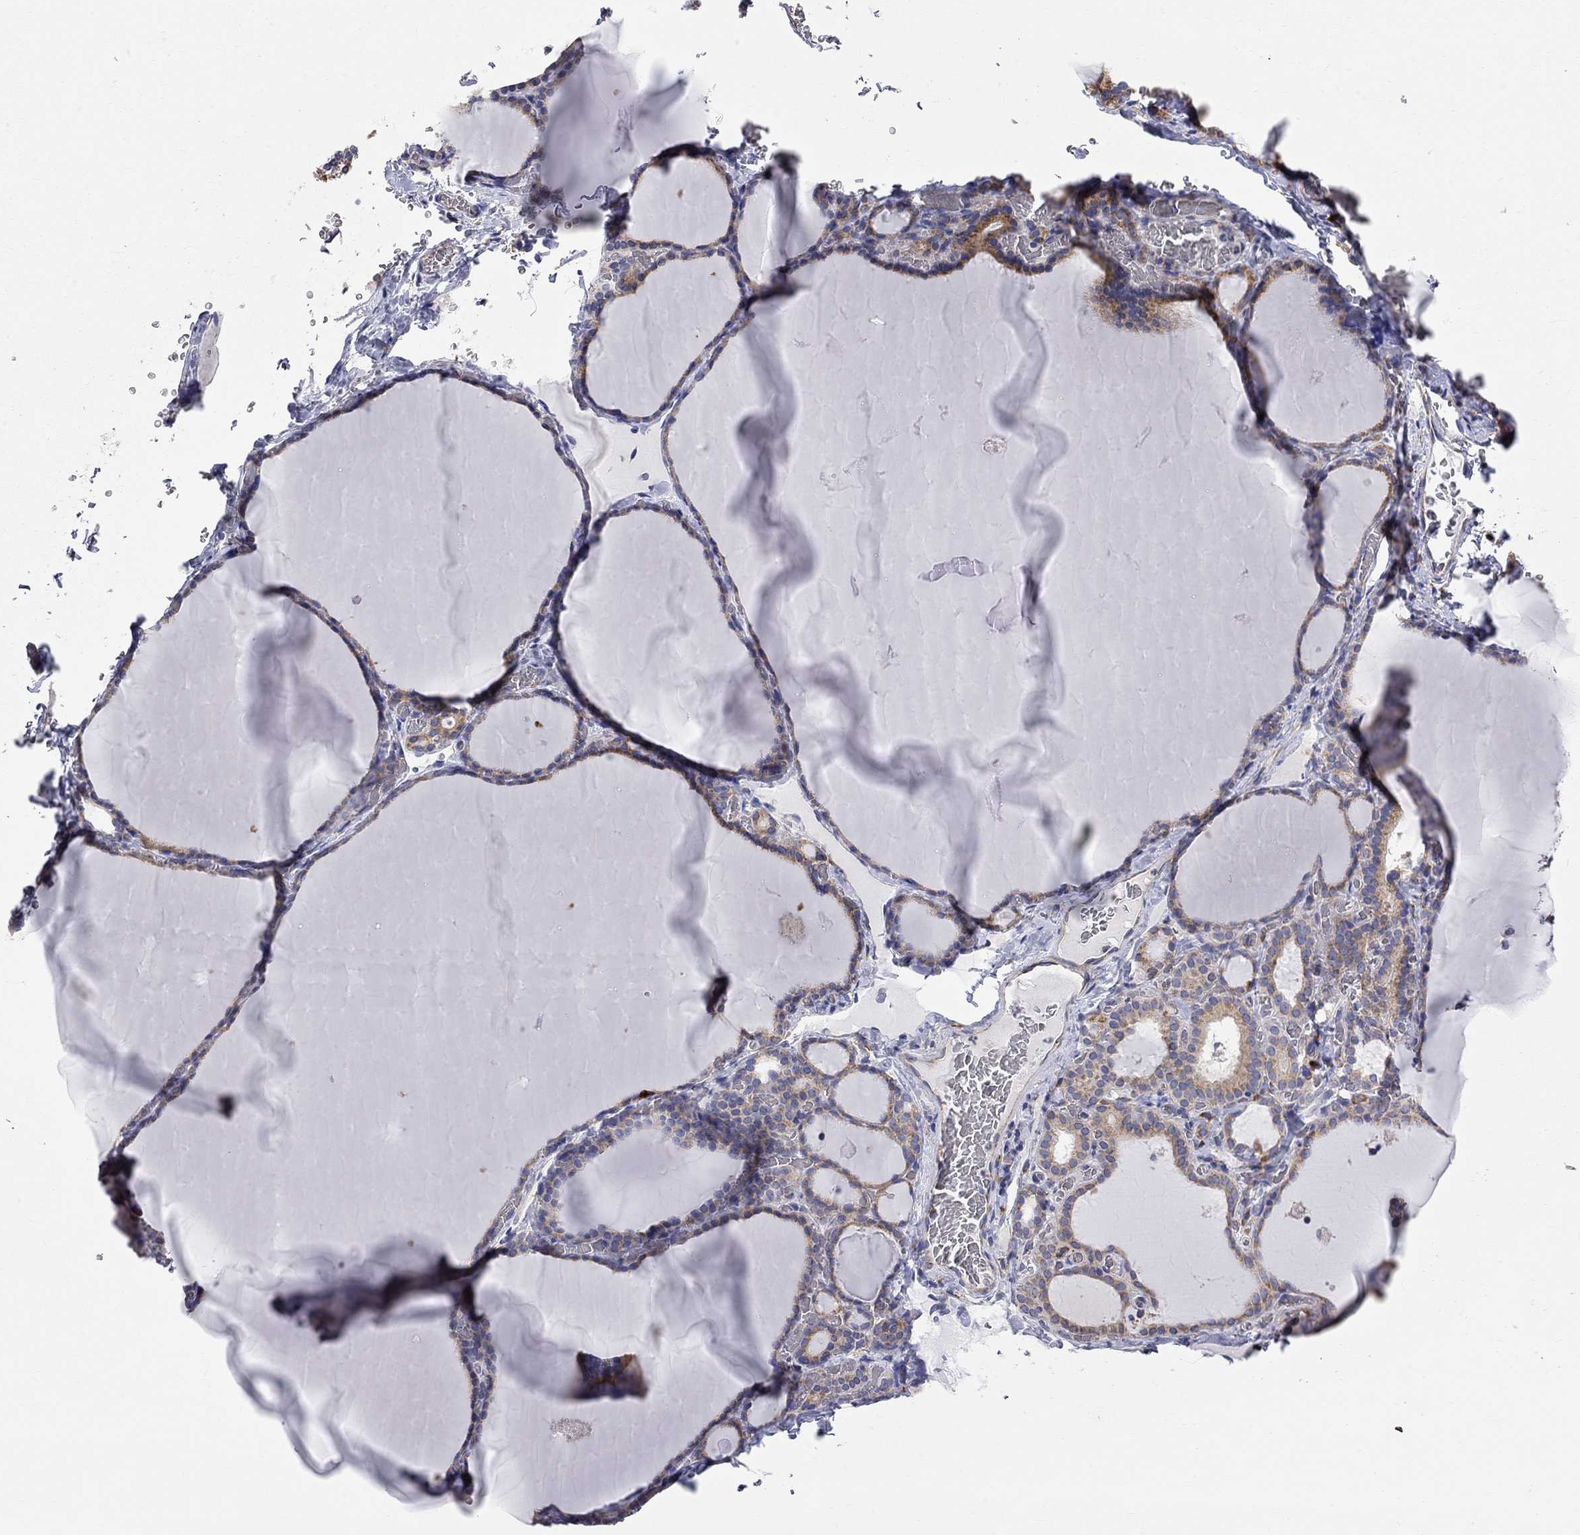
{"staining": {"intensity": "moderate", "quantity": ">75%", "location": "cytoplasmic/membranous"}, "tissue": "thyroid gland", "cell_type": "Glandular cells", "image_type": "normal", "snomed": [{"axis": "morphology", "description": "Normal tissue, NOS"}, {"axis": "morphology", "description": "Hyperplasia, NOS"}, {"axis": "topography", "description": "Thyroid gland"}], "caption": "This photomicrograph exhibits immunohistochemistry (IHC) staining of unremarkable human thyroid gland, with medium moderate cytoplasmic/membranous staining in about >75% of glandular cells.", "gene": "CASTOR1", "patient": {"sex": "female", "age": 27}}